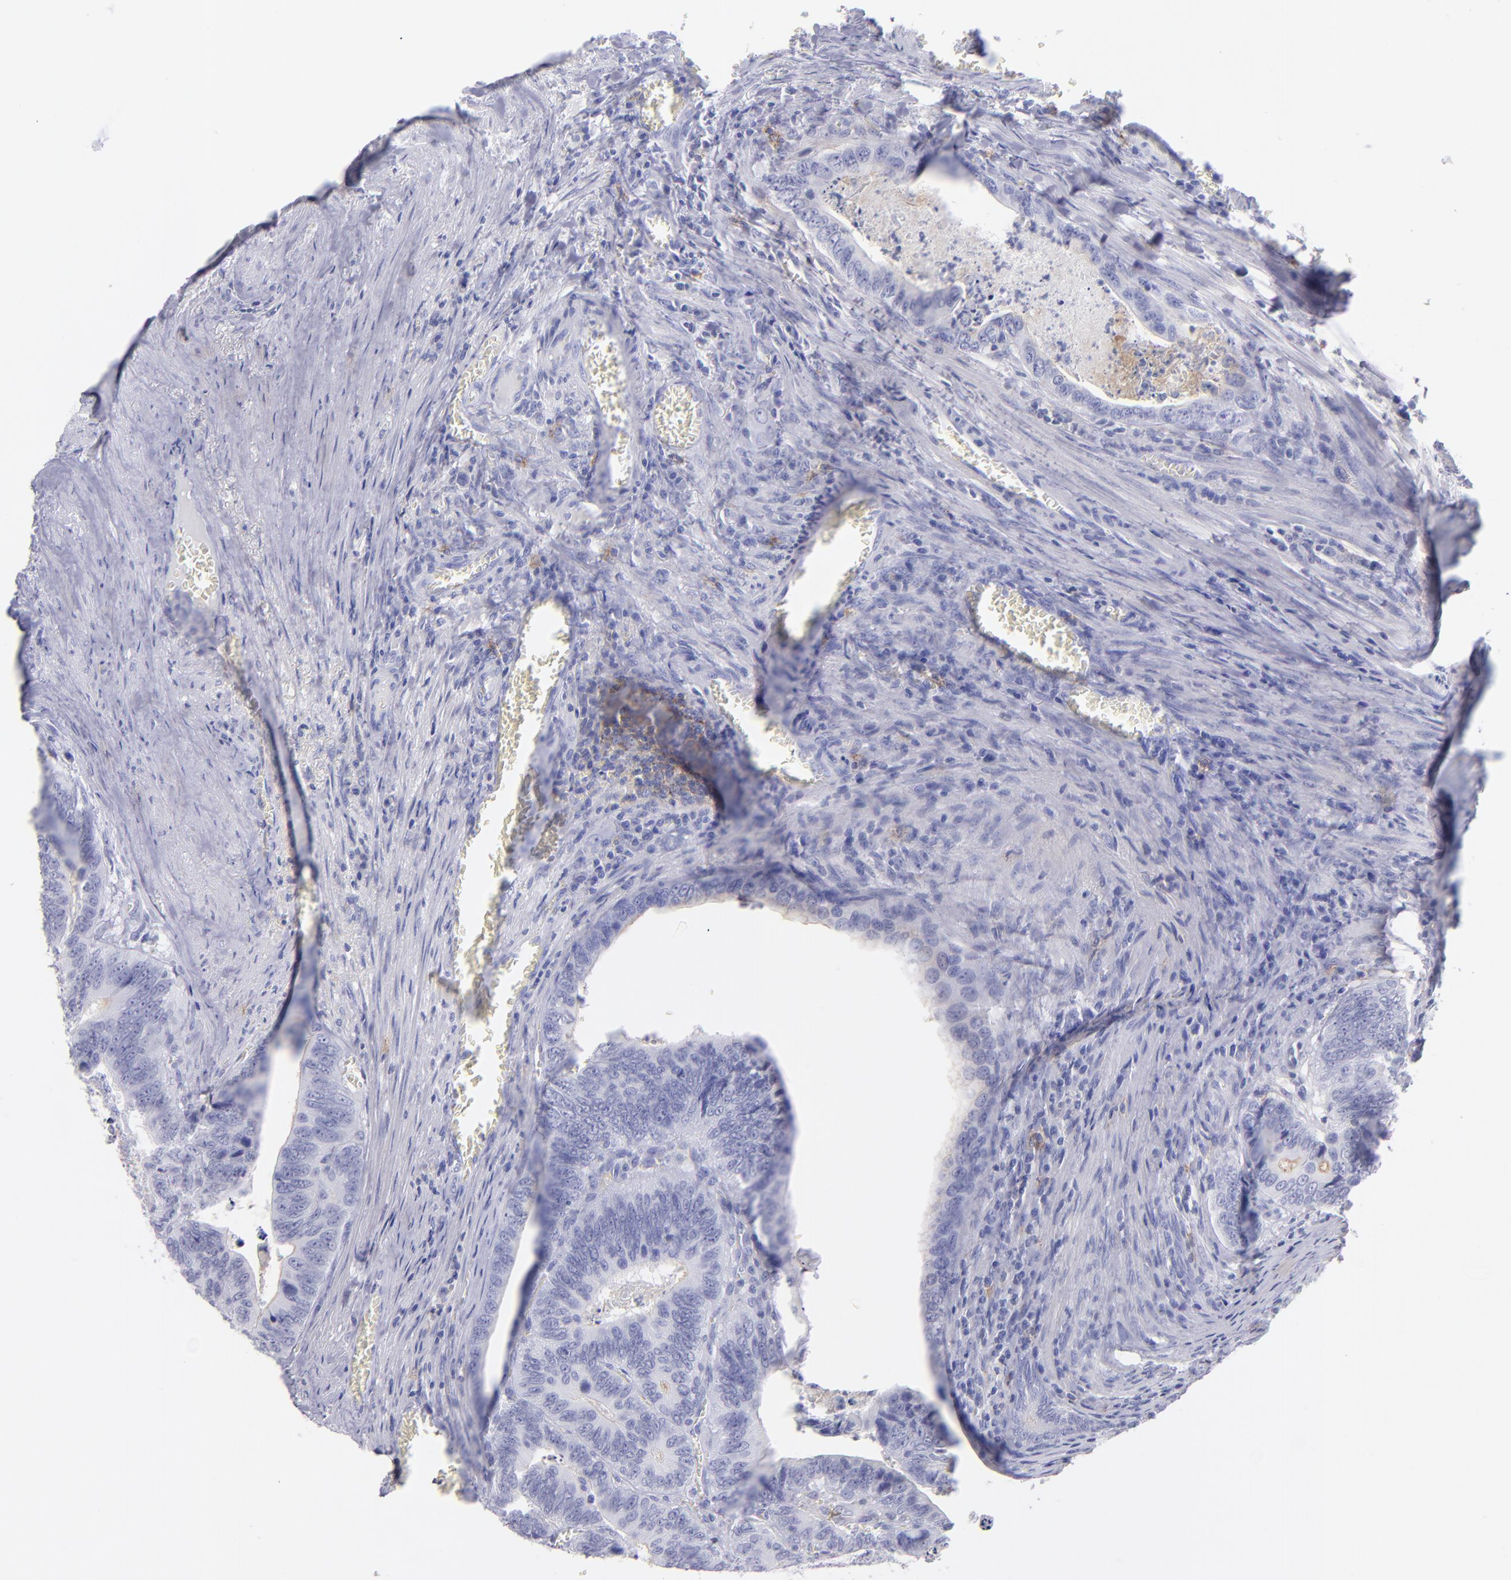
{"staining": {"intensity": "negative", "quantity": "none", "location": "none"}, "tissue": "colorectal cancer", "cell_type": "Tumor cells", "image_type": "cancer", "snomed": [{"axis": "morphology", "description": "Adenocarcinoma, NOS"}, {"axis": "topography", "description": "Colon"}], "caption": "This histopathology image is of colorectal cancer (adenocarcinoma) stained with immunohistochemistry to label a protein in brown with the nuclei are counter-stained blue. There is no staining in tumor cells.", "gene": "CD82", "patient": {"sex": "male", "age": 72}}